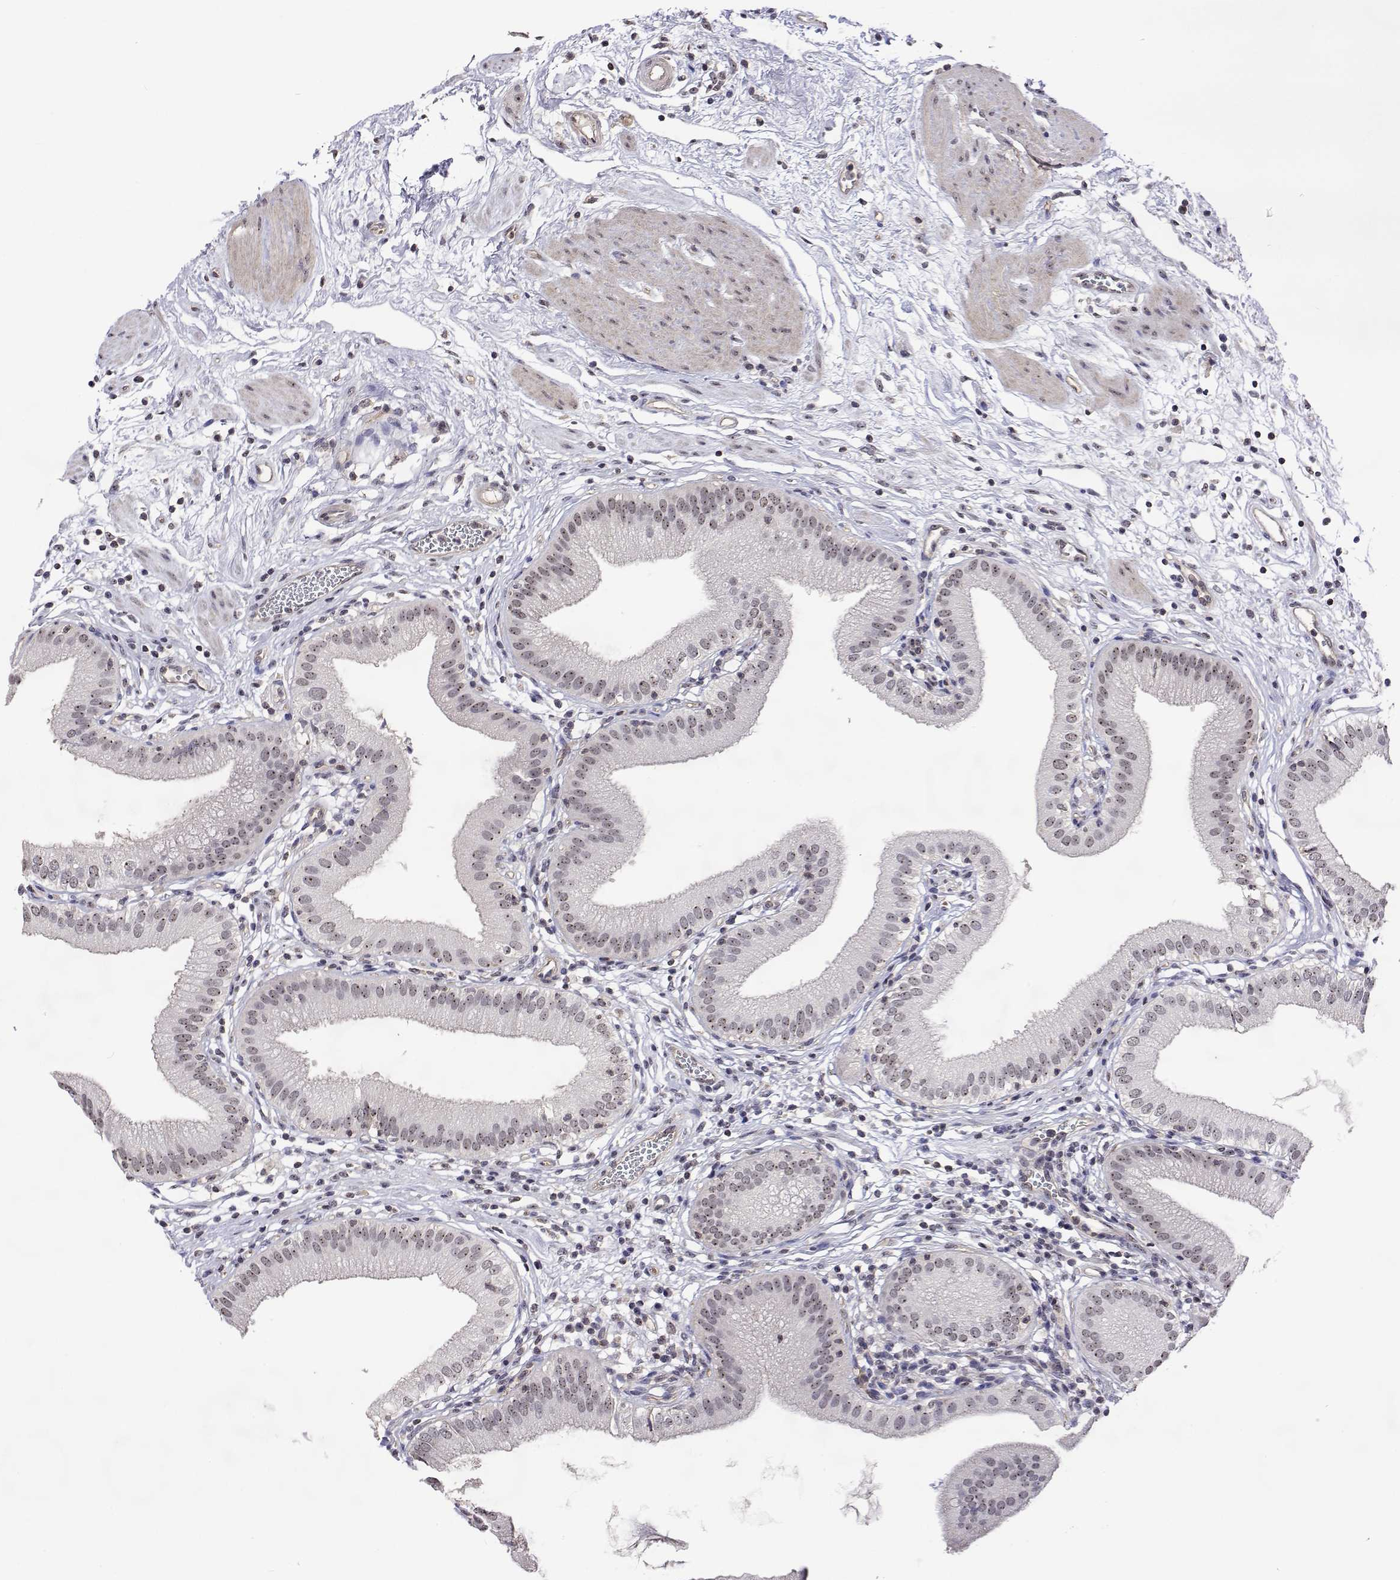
{"staining": {"intensity": "moderate", "quantity": ">75%", "location": "nuclear"}, "tissue": "gallbladder", "cell_type": "Glandular cells", "image_type": "normal", "snomed": [{"axis": "morphology", "description": "Normal tissue, NOS"}, {"axis": "topography", "description": "Gallbladder"}], "caption": "IHC image of normal gallbladder stained for a protein (brown), which shows medium levels of moderate nuclear staining in about >75% of glandular cells.", "gene": "NHP2", "patient": {"sex": "female", "age": 65}}